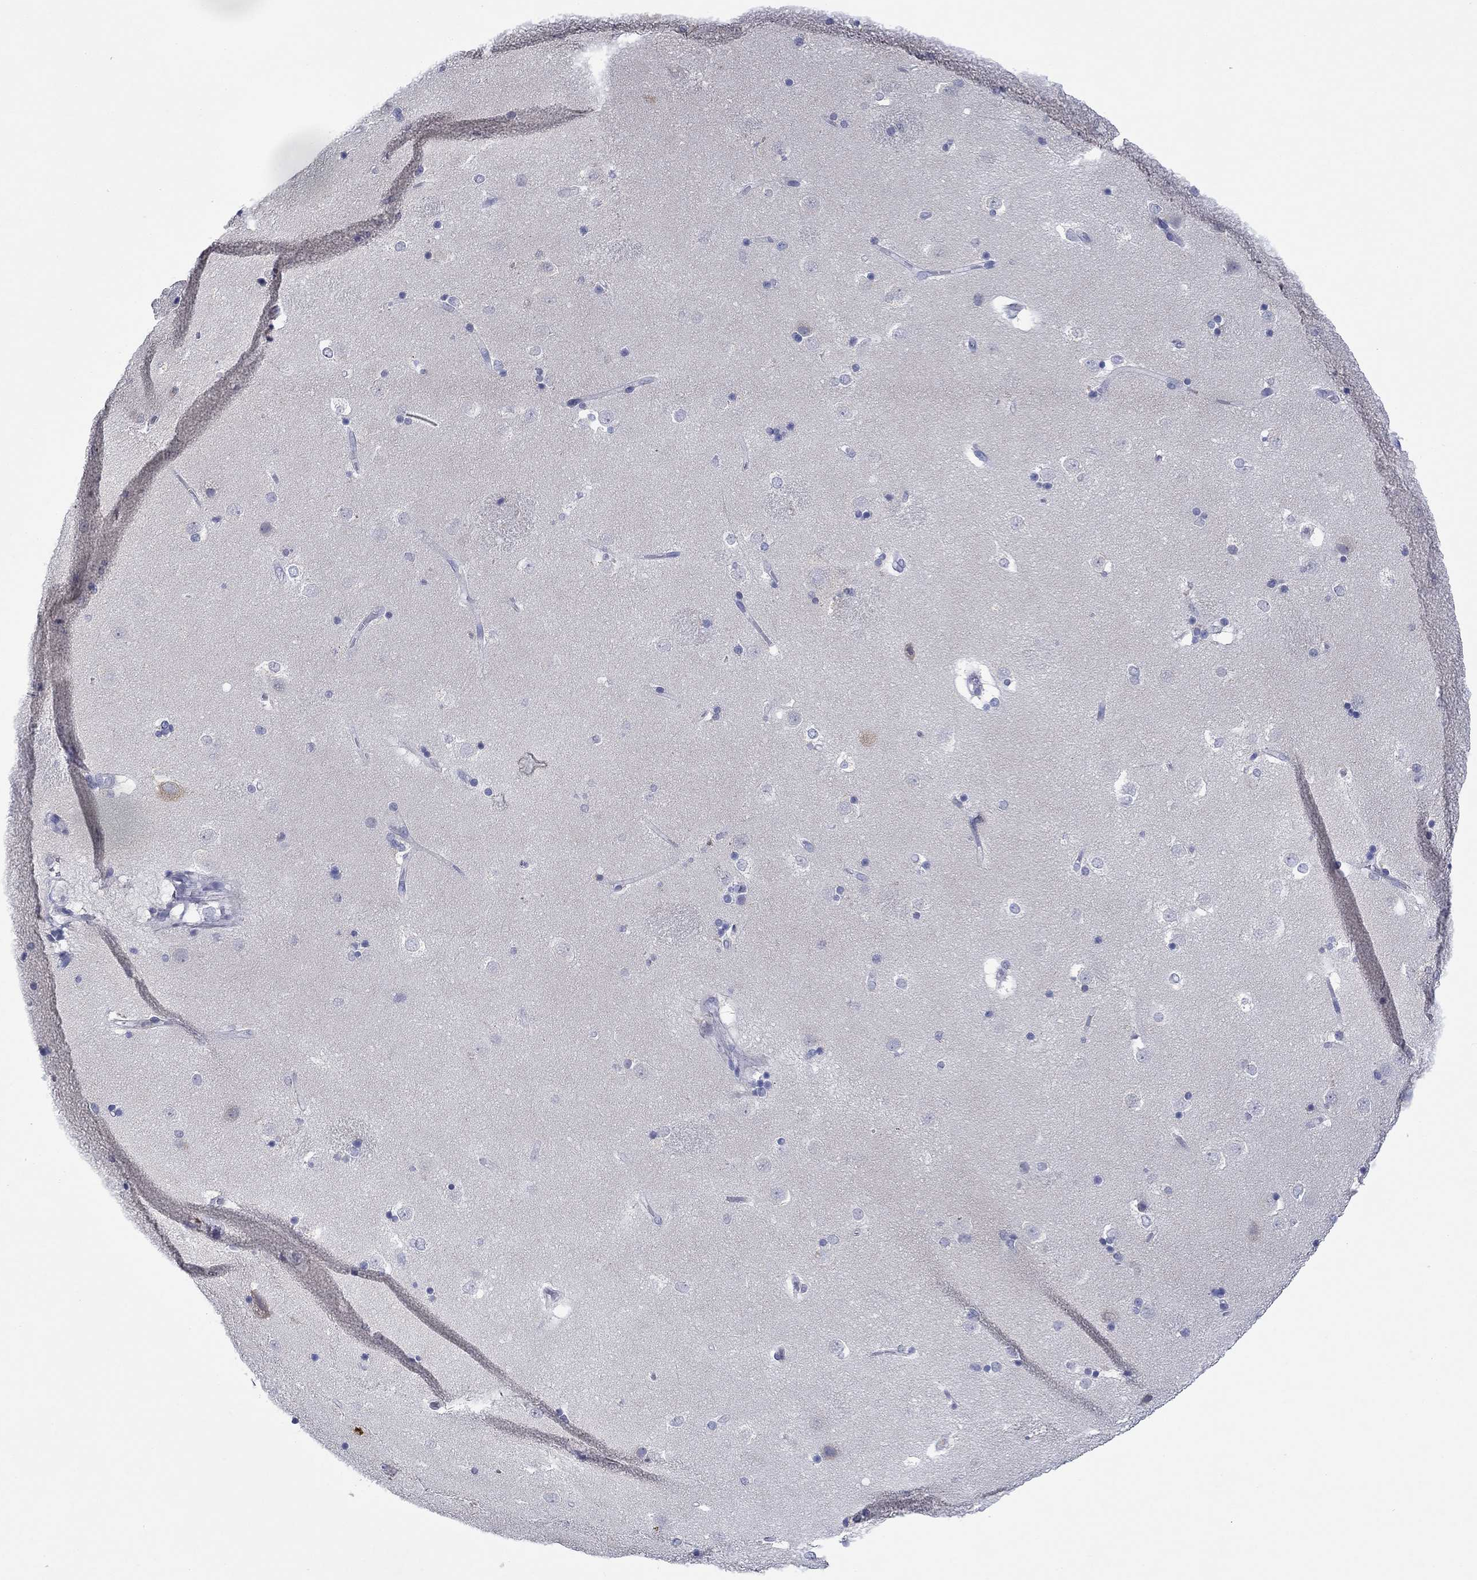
{"staining": {"intensity": "negative", "quantity": "none", "location": "none"}, "tissue": "caudate", "cell_type": "Glial cells", "image_type": "normal", "snomed": [{"axis": "morphology", "description": "Normal tissue, NOS"}, {"axis": "topography", "description": "Lateral ventricle wall"}], "caption": "There is no significant expression in glial cells of caudate. (Stains: DAB IHC with hematoxylin counter stain, Microscopy: brightfield microscopy at high magnification).", "gene": "HDC", "patient": {"sex": "male", "age": 51}}